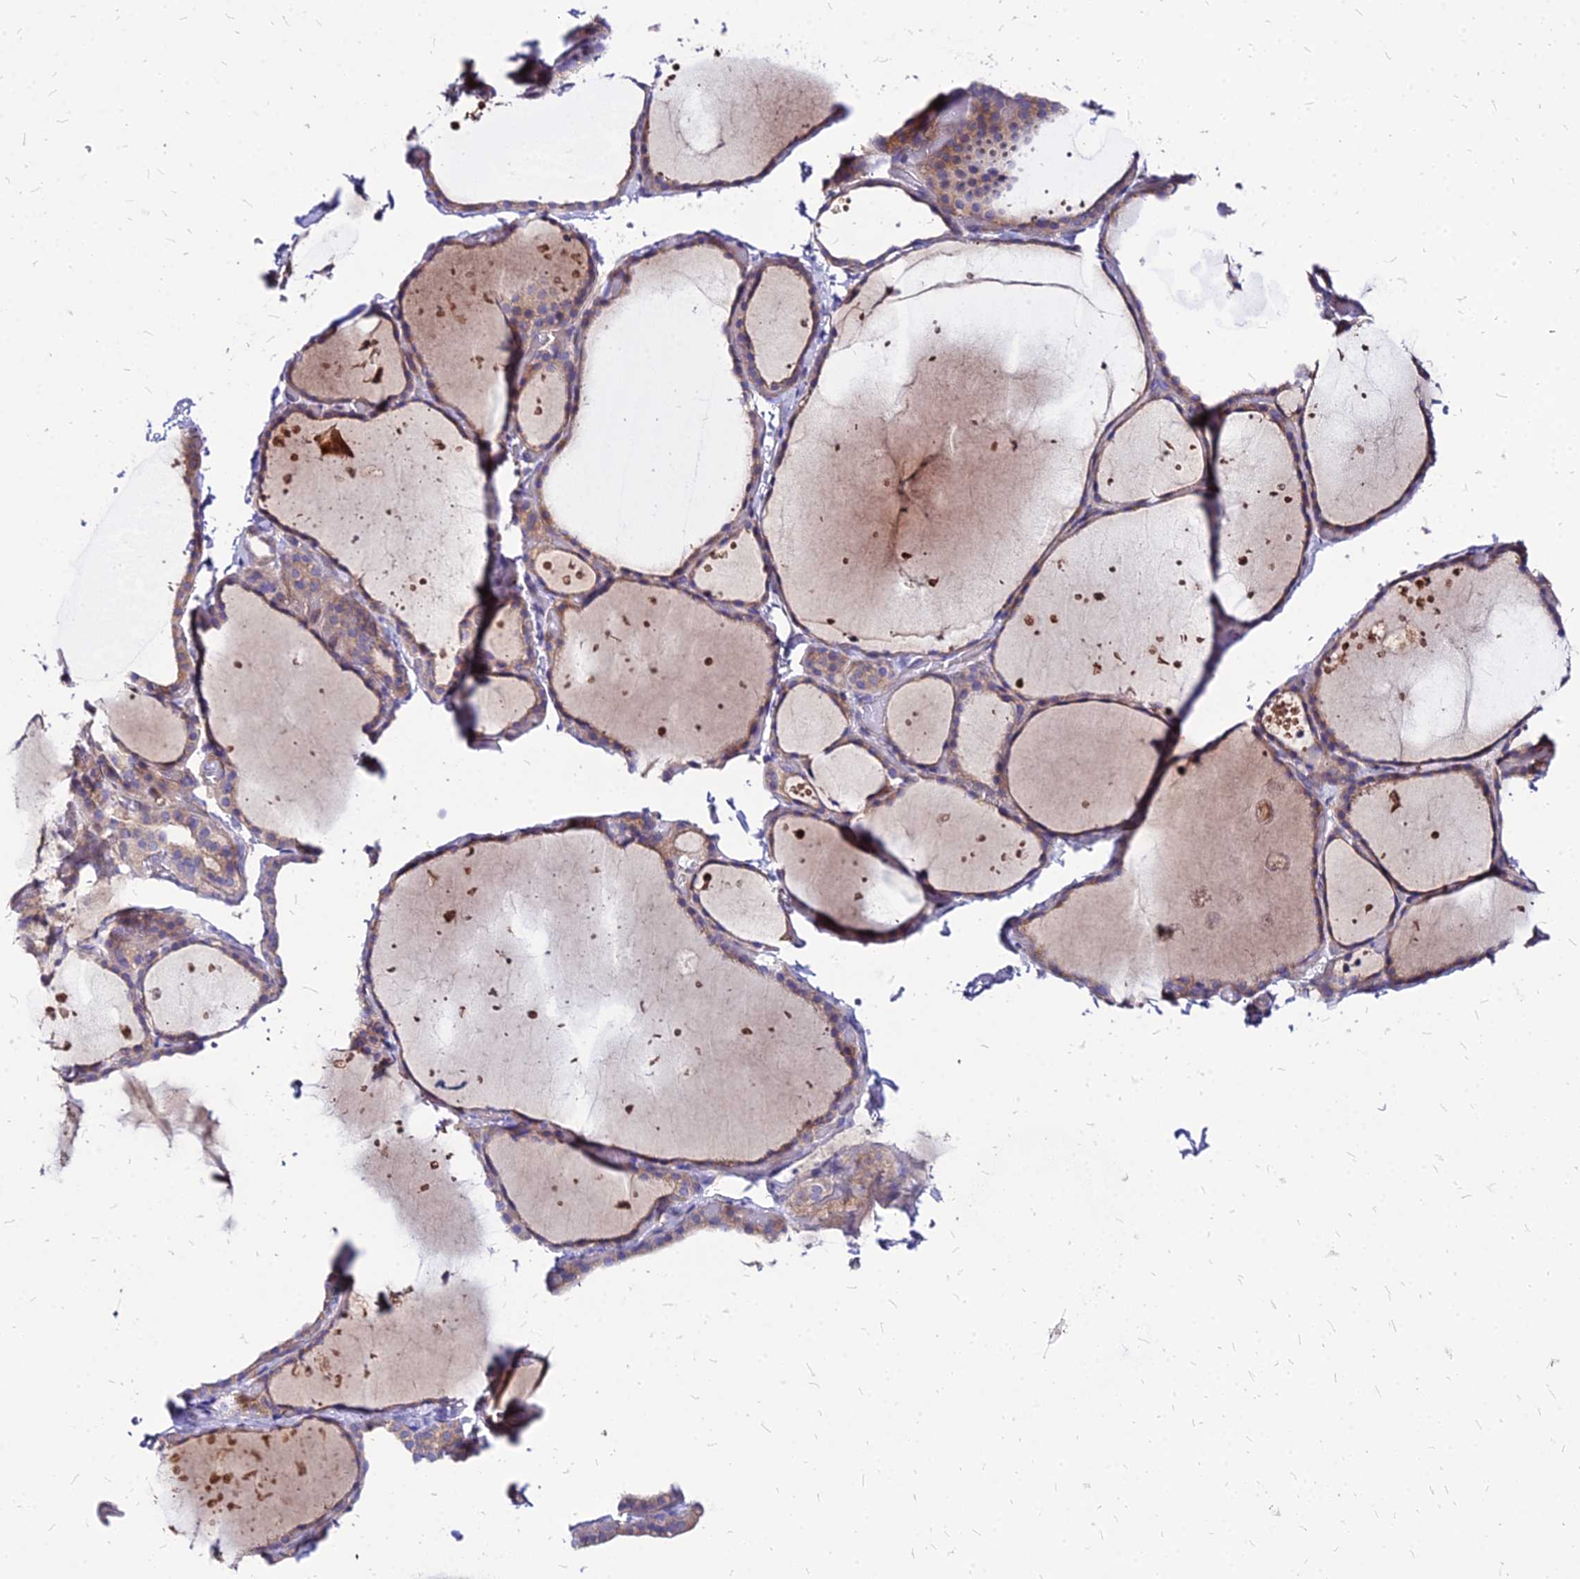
{"staining": {"intensity": "weak", "quantity": "25%-75%", "location": "cytoplasmic/membranous"}, "tissue": "thyroid gland", "cell_type": "Glandular cells", "image_type": "normal", "snomed": [{"axis": "morphology", "description": "Normal tissue, NOS"}, {"axis": "topography", "description": "Thyroid gland"}], "caption": "About 25%-75% of glandular cells in benign thyroid gland exhibit weak cytoplasmic/membranous protein expression as visualized by brown immunohistochemical staining.", "gene": "COMMD10", "patient": {"sex": "female", "age": 44}}